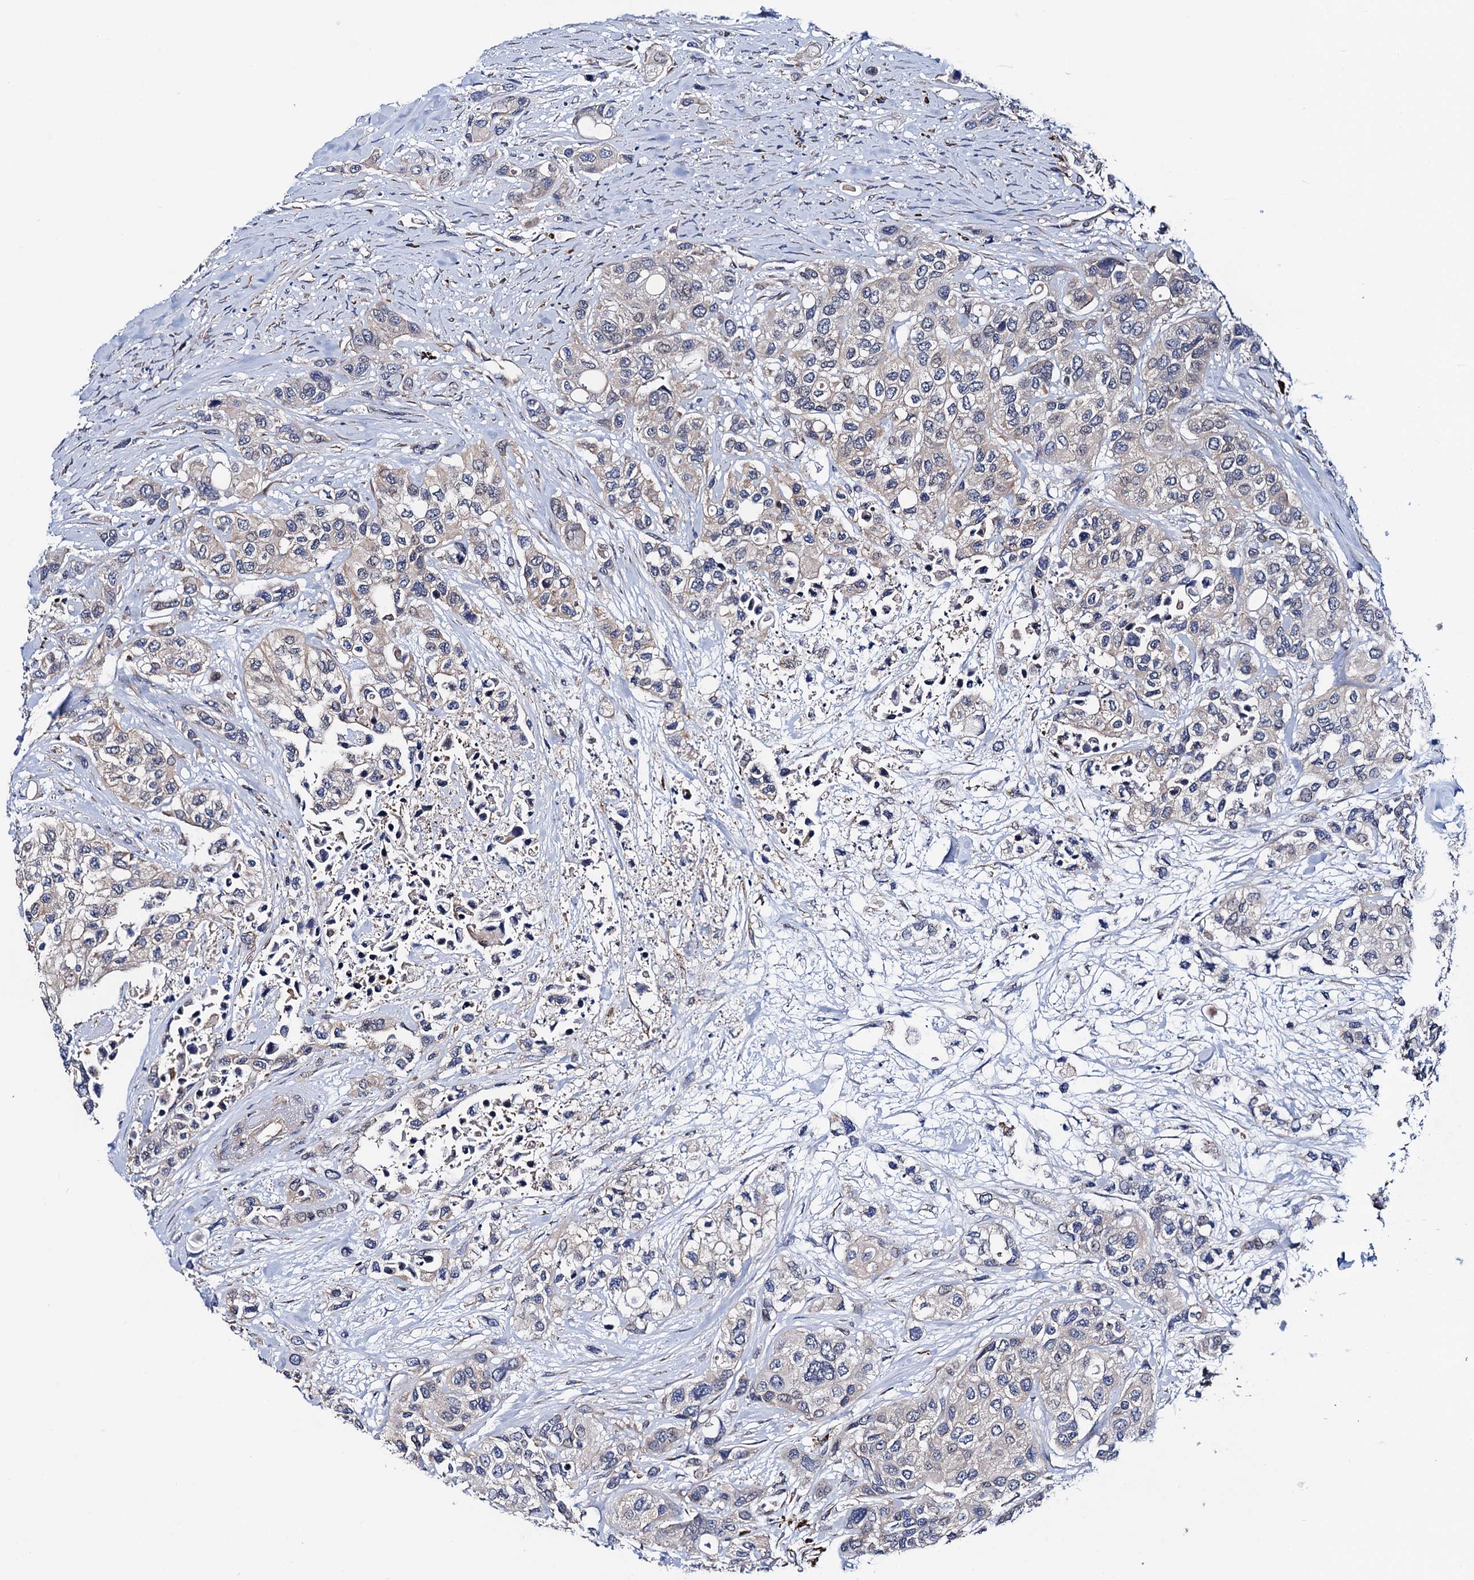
{"staining": {"intensity": "negative", "quantity": "none", "location": "none"}, "tissue": "urothelial cancer", "cell_type": "Tumor cells", "image_type": "cancer", "snomed": [{"axis": "morphology", "description": "Normal tissue, NOS"}, {"axis": "morphology", "description": "Urothelial carcinoma, High grade"}, {"axis": "topography", "description": "Vascular tissue"}, {"axis": "topography", "description": "Urinary bladder"}], "caption": "Tumor cells are negative for brown protein staining in urothelial cancer.", "gene": "PGLS", "patient": {"sex": "female", "age": 56}}